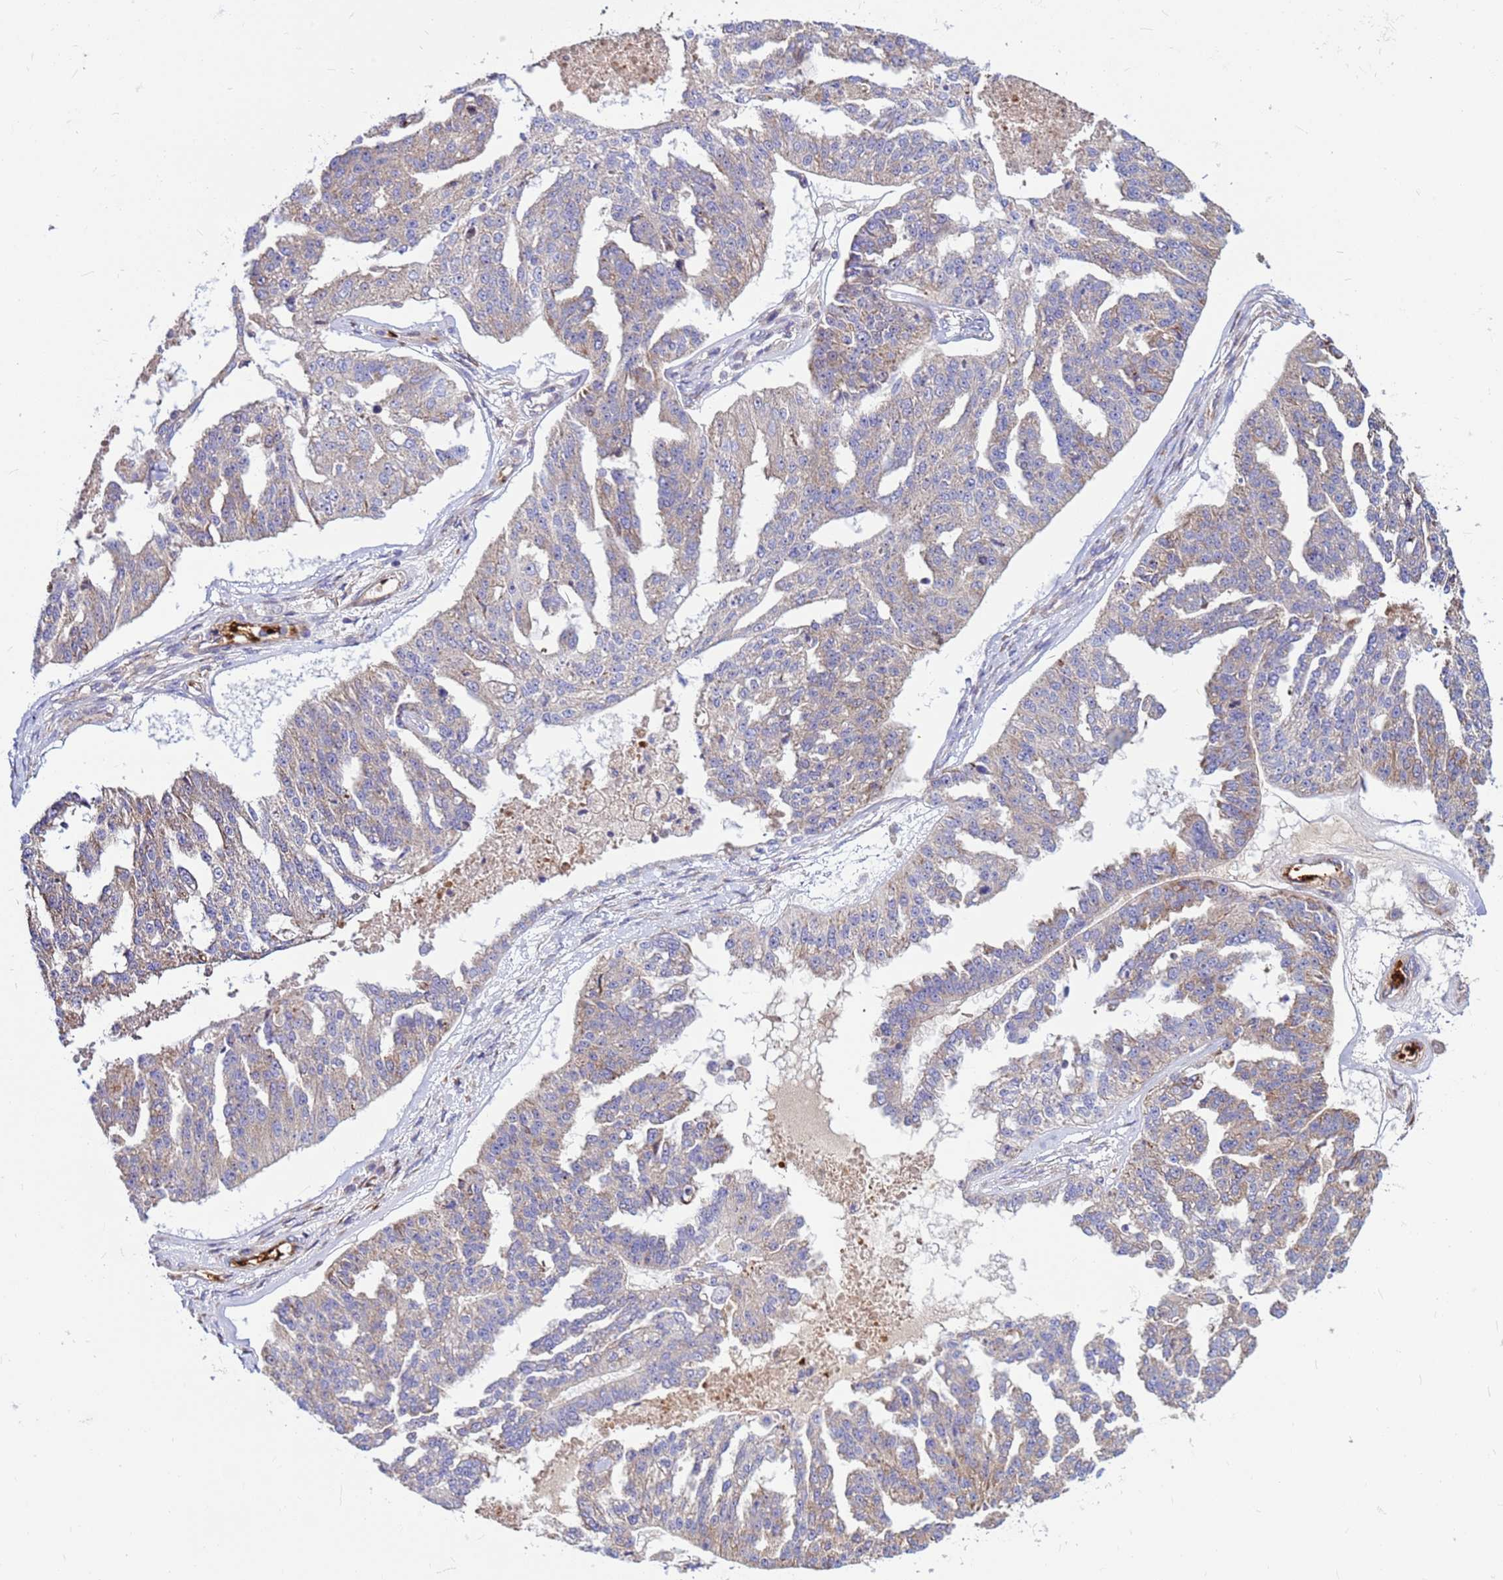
{"staining": {"intensity": "negative", "quantity": "none", "location": "none"}, "tissue": "ovarian cancer", "cell_type": "Tumor cells", "image_type": "cancer", "snomed": [{"axis": "morphology", "description": "Cystadenocarcinoma, serous, NOS"}, {"axis": "topography", "description": "Ovary"}], "caption": "Immunohistochemical staining of serous cystadenocarcinoma (ovarian) displays no significant staining in tumor cells.", "gene": "ZNF669", "patient": {"sex": "female", "age": 58}}